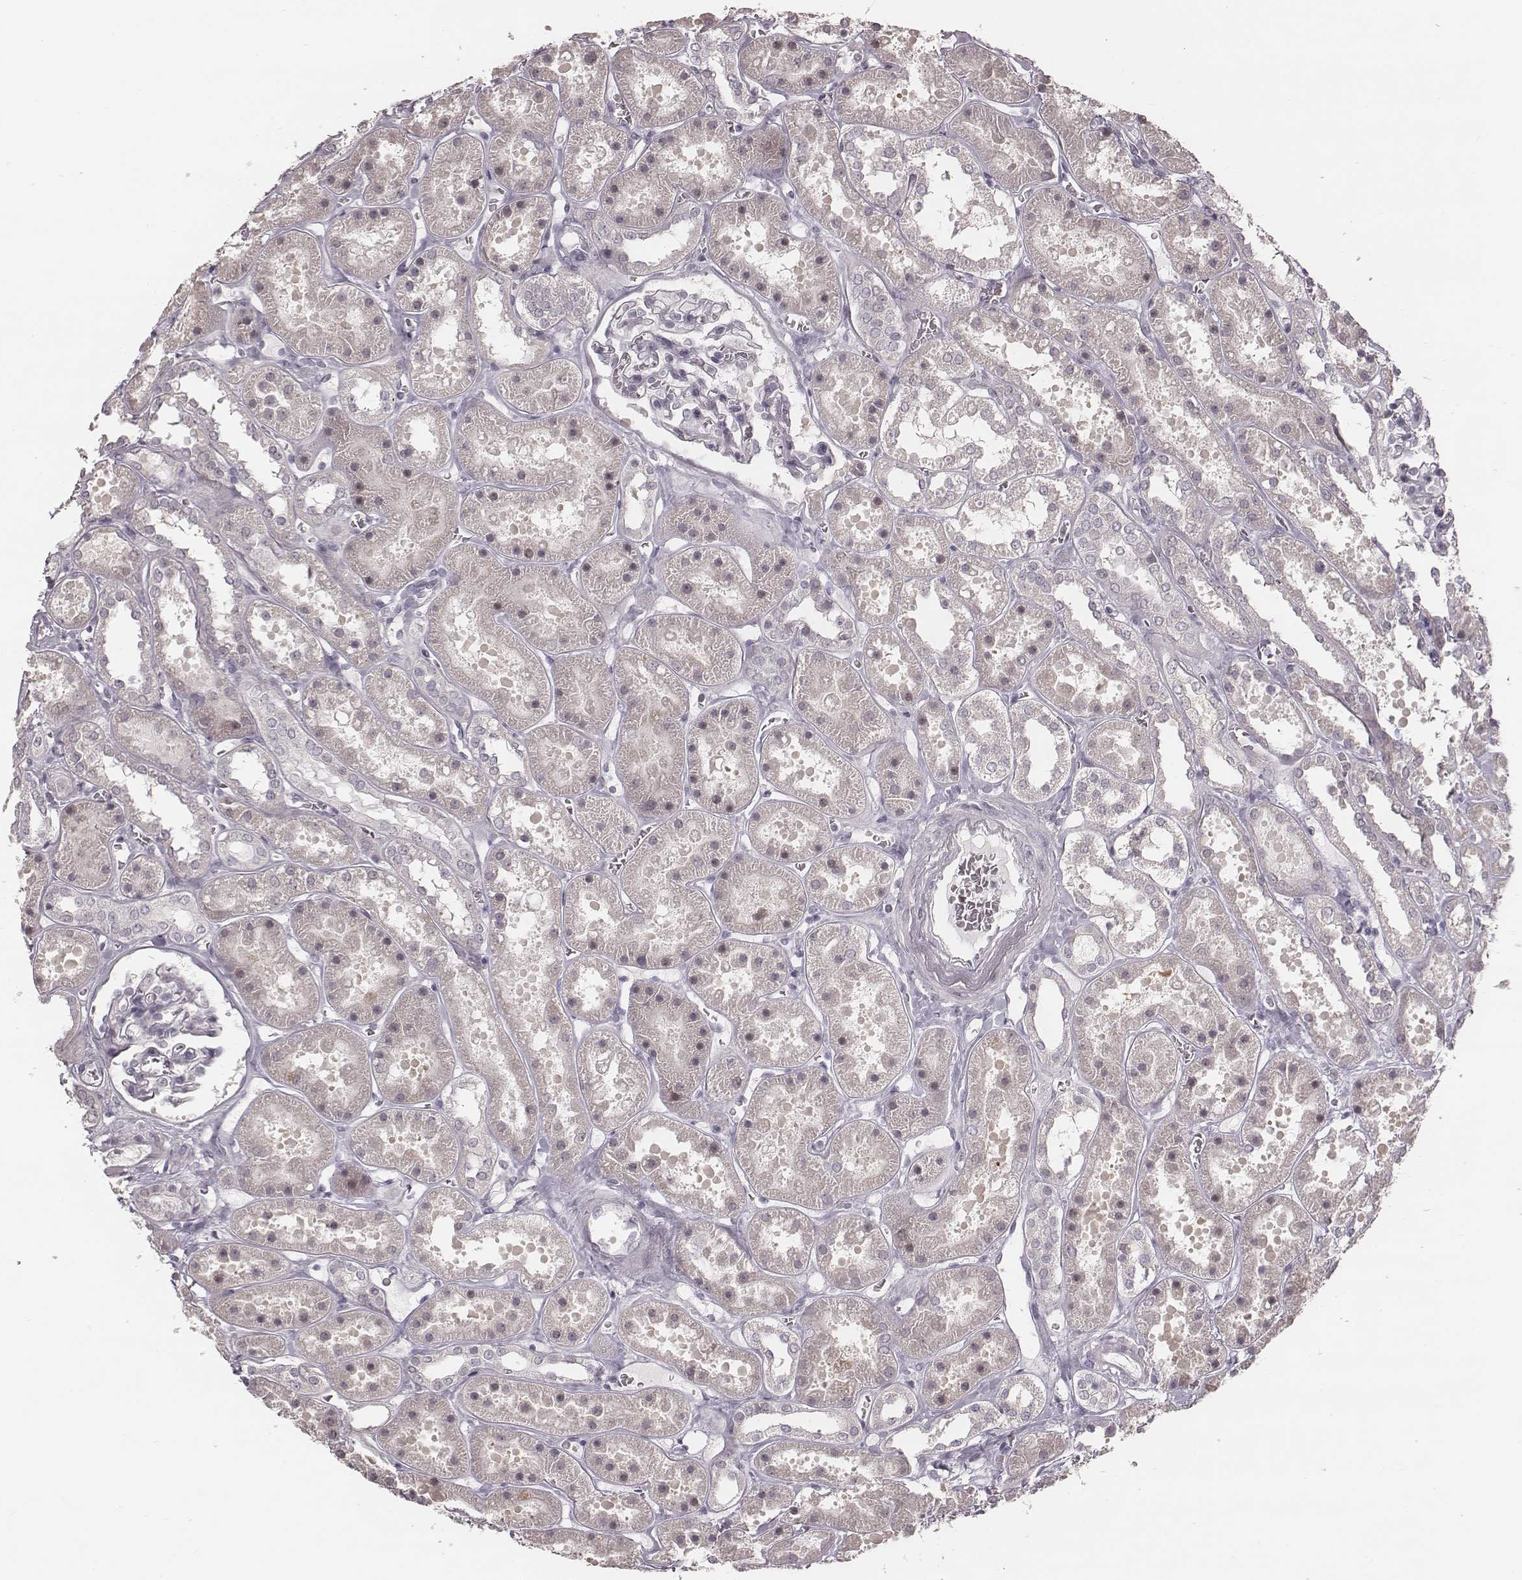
{"staining": {"intensity": "negative", "quantity": "none", "location": "none"}, "tissue": "kidney", "cell_type": "Cells in glomeruli", "image_type": "normal", "snomed": [{"axis": "morphology", "description": "Normal tissue, NOS"}, {"axis": "topography", "description": "Kidney"}], "caption": "This micrograph is of unremarkable kidney stained with immunohistochemistry (IHC) to label a protein in brown with the nuclei are counter-stained blue. There is no staining in cells in glomeruli.", "gene": "IQCG", "patient": {"sex": "female", "age": 41}}